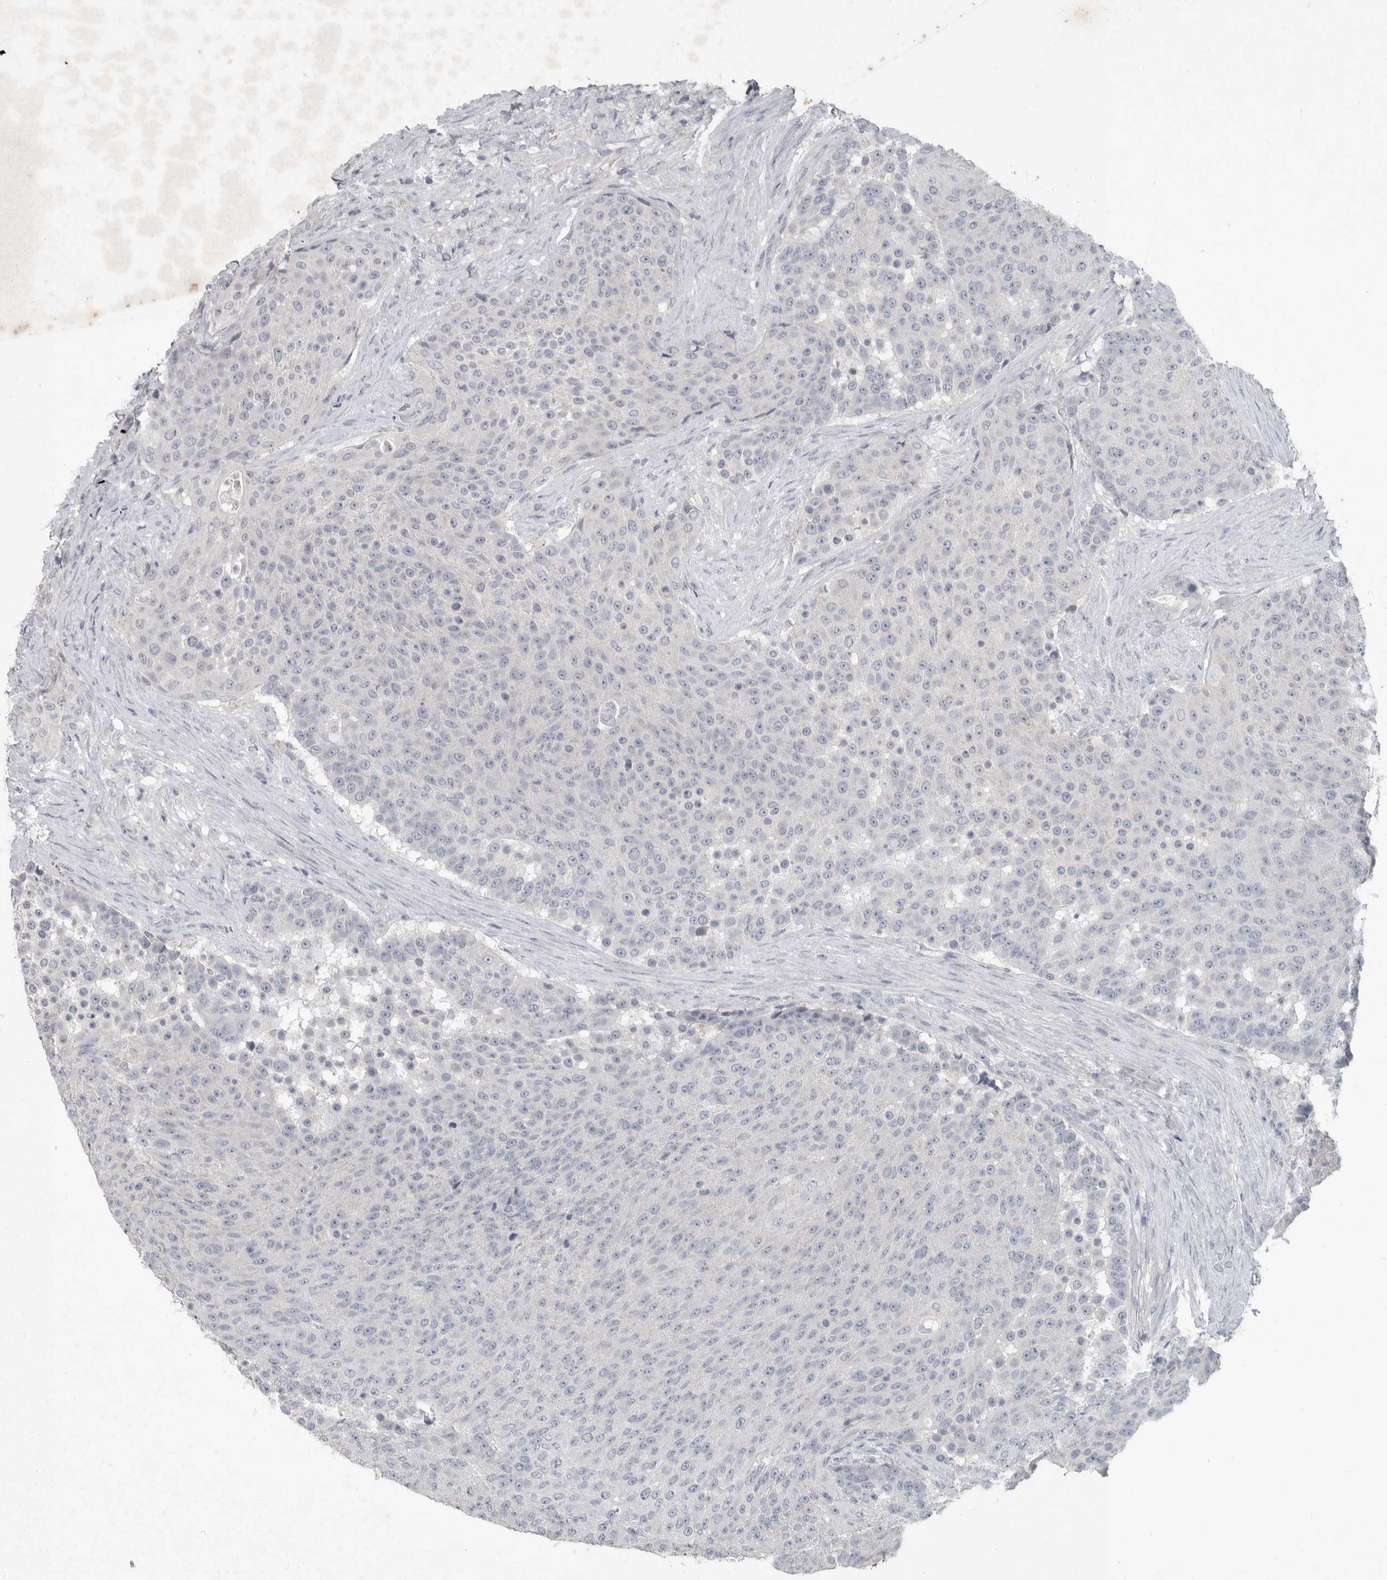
{"staining": {"intensity": "negative", "quantity": "none", "location": "none"}, "tissue": "urothelial cancer", "cell_type": "Tumor cells", "image_type": "cancer", "snomed": [{"axis": "morphology", "description": "Urothelial carcinoma, High grade"}, {"axis": "topography", "description": "Urinary bladder"}], "caption": "Immunohistochemistry histopathology image of neoplastic tissue: urothelial cancer stained with DAB reveals no significant protein staining in tumor cells.", "gene": "REG4", "patient": {"sex": "female", "age": 63}}